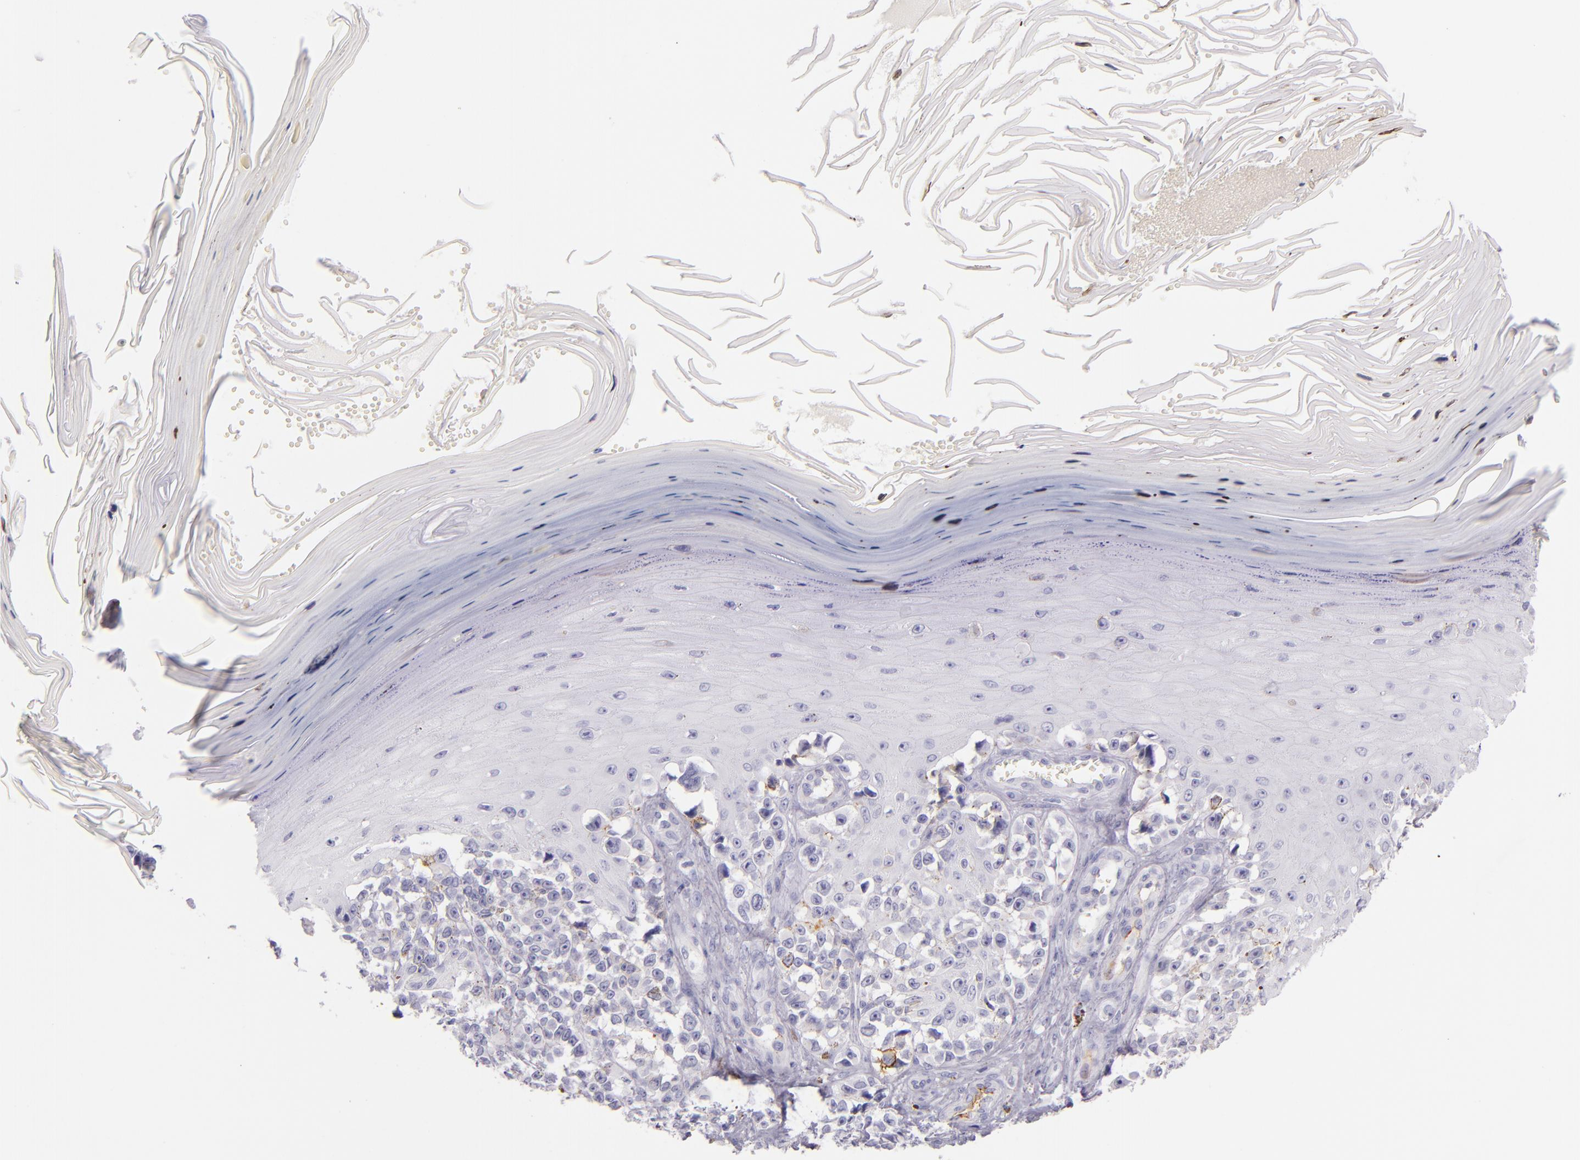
{"staining": {"intensity": "negative", "quantity": "none", "location": "none"}, "tissue": "melanoma", "cell_type": "Tumor cells", "image_type": "cancer", "snomed": [{"axis": "morphology", "description": "Malignant melanoma, NOS"}, {"axis": "topography", "description": "Skin"}], "caption": "Human melanoma stained for a protein using immunohistochemistry shows no expression in tumor cells.", "gene": "ICAM1", "patient": {"sex": "female", "age": 82}}